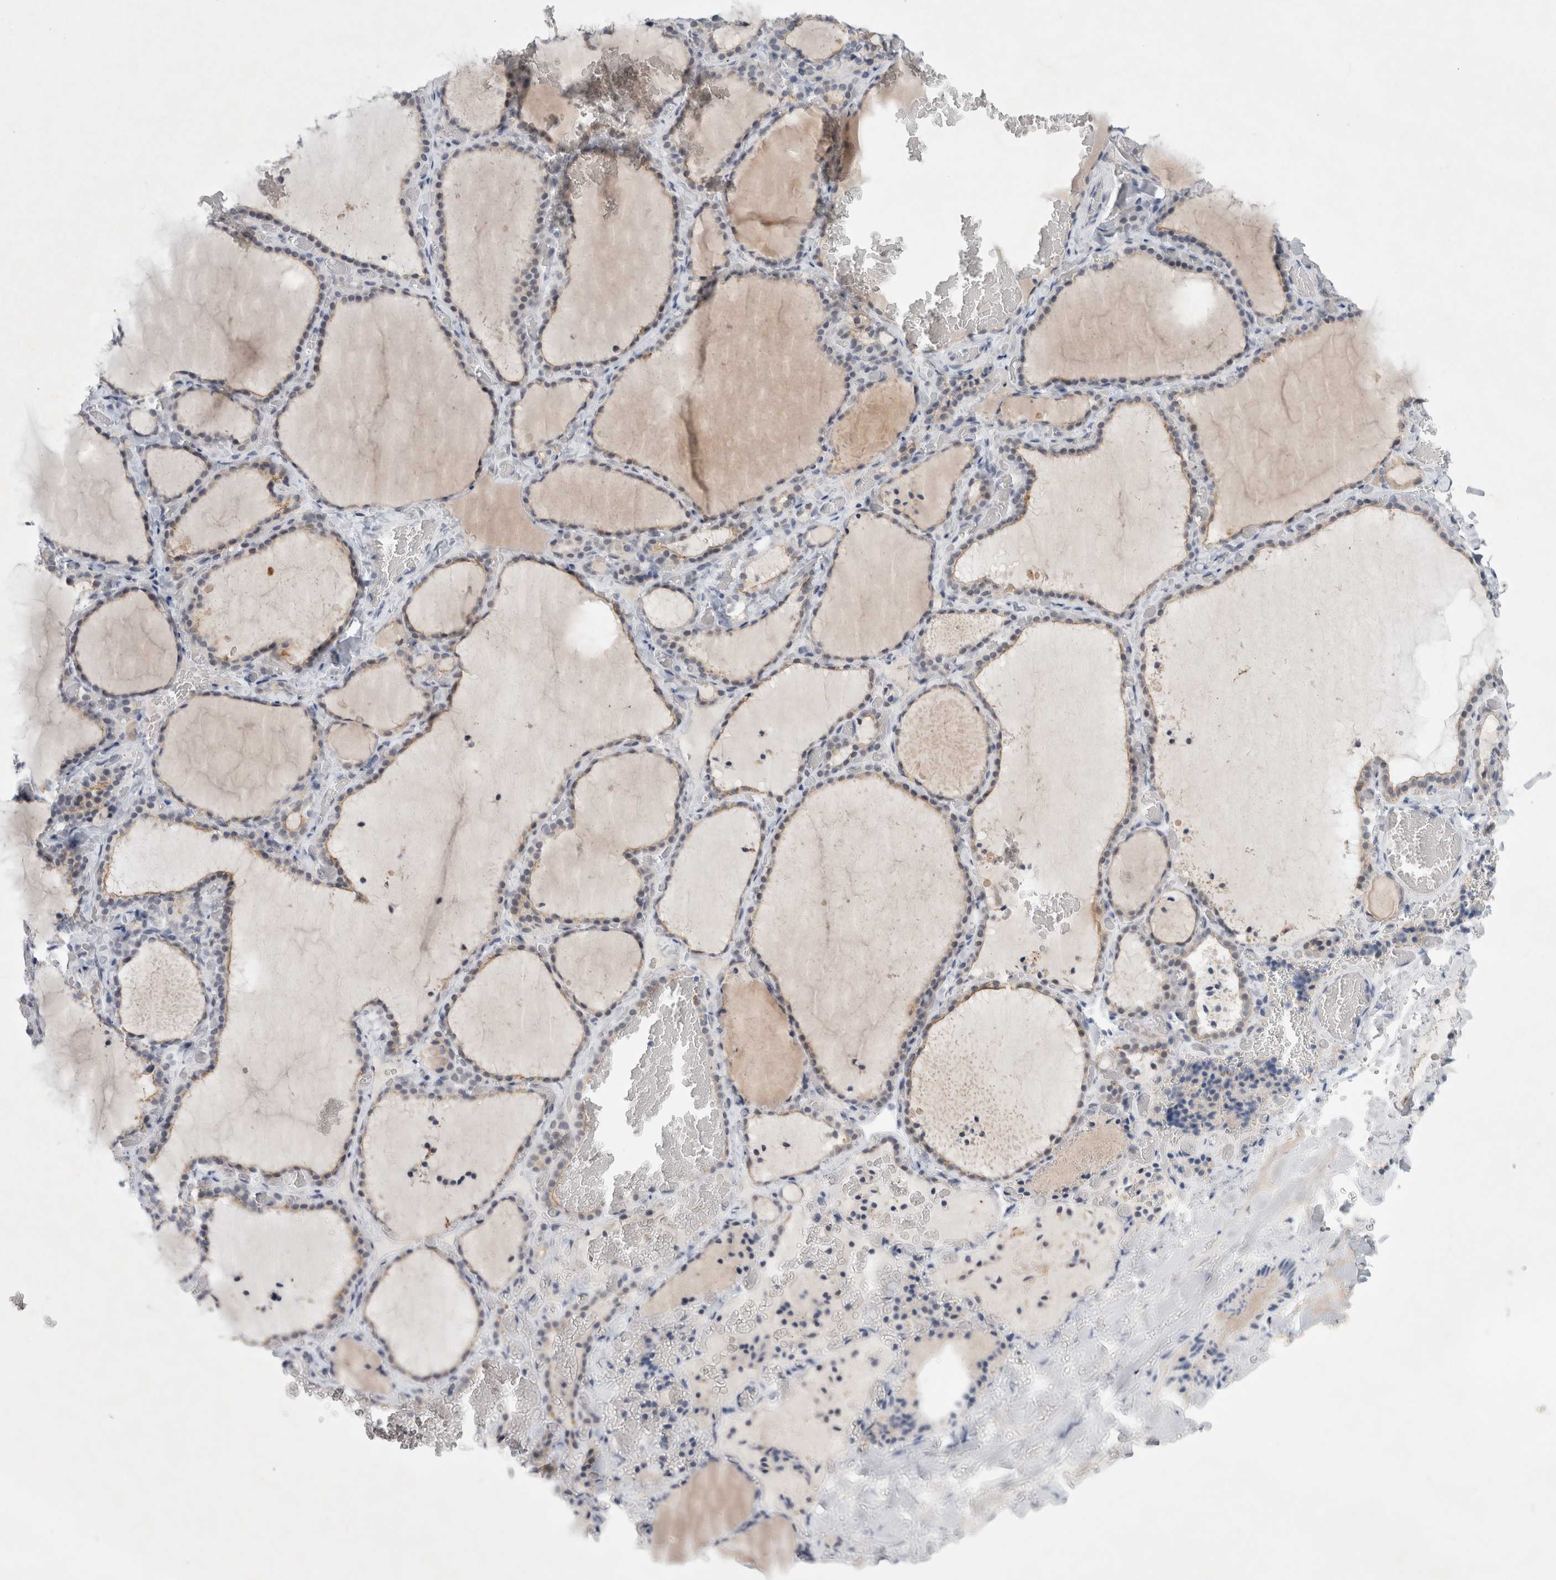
{"staining": {"intensity": "weak", "quantity": "25%-75%", "location": "cytoplasmic/membranous"}, "tissue": "thyroid gland", "cell_type": "Glandular cells", "image_type": "normal", "snomed": [{"axis": "morphology", "description": "Normal tissue, NOS"}, {"axis": "topography", "description": "Thyroid gland"}], "caption": "IHC of unremarkable thyroid gland demonstrates low levels of weak cytoplasmic/membranous positivity in about 25%-75% of glandular cells.", "gene": "NIPA1", "patient": {"sex": "female", "age": 22}}